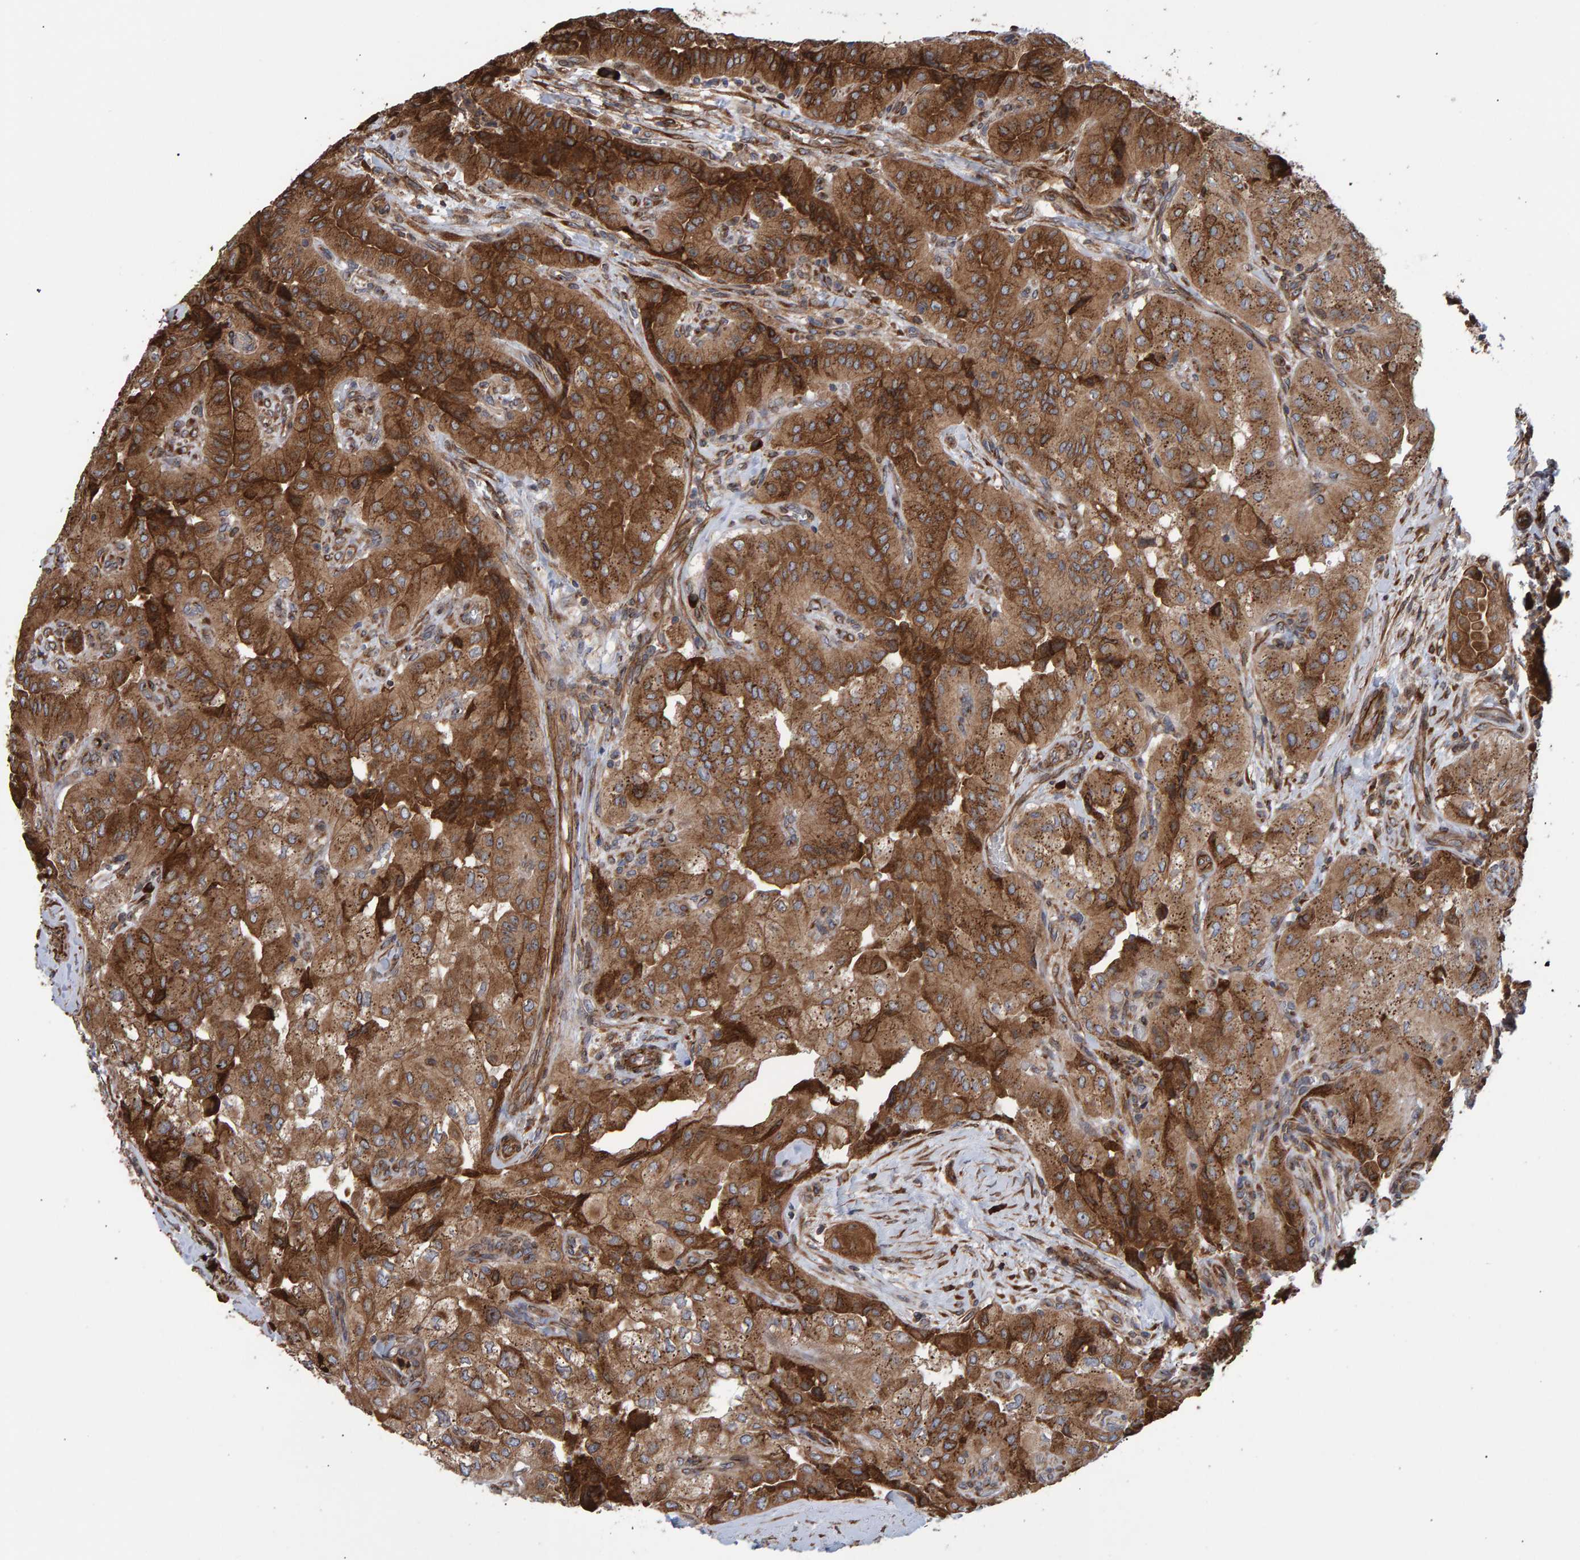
{"staining": {"intensity": "strong", "quantity": ">75%", "location": "cytoplasmic/membranous"}, "tissue": "thyroid cancer", "cell_type": "Tumor cells", "image_type": "cancer", "snomed": [{"axis": "morphology", "description": "Papillary adenocarcinoma, NOS"}, {"axis": "topography", "description": "Thyroid gland"}], "caption": "The micrograph demonstrates staining of thyroid cancer (papillary adenocarcinoma), revealing strong cytoplasmic/membranous protein positivity (brown color) within tumor cells.", "gene": "FAM117A", "patient": {"sex": "female", "age": 59}}